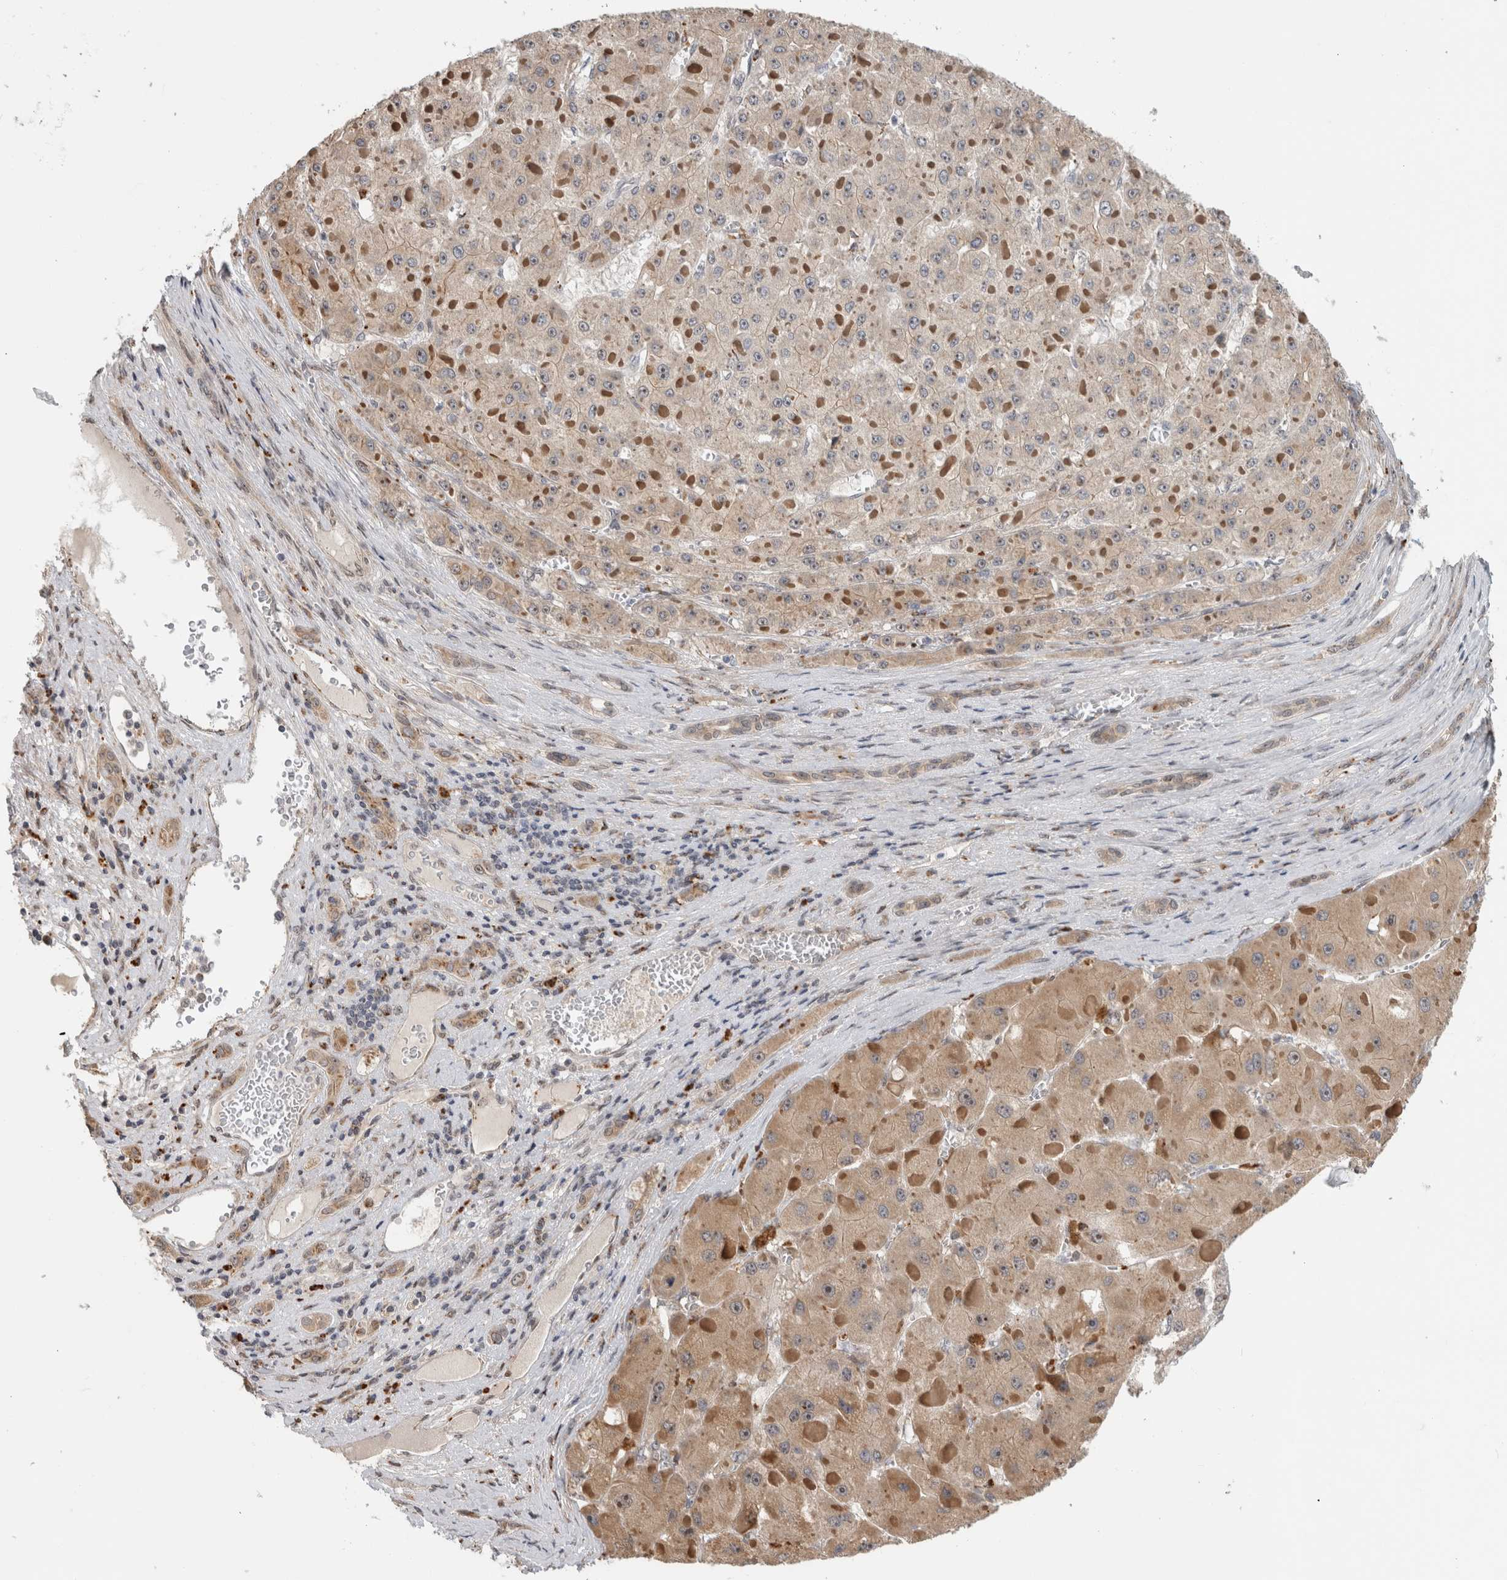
{"staining": {"intensity": "weak", "quantity": ">75%", "location": "cytoplasmic/membranous"}, "tissue": "liver cancer", "cell_type": "Tumor cells", "image_type": "cancer", "snomed": [{"axis": "morphology", "description": "Carcinoma, Hepatocellular, NOS"}, {"axis": "topography", "description": "Liver"}], "caption": "Immunohistochemistry (IHC) of human liver hepatocellular carcinoma demonstrates low levels of weak cytoplasmic/membranous expression in approximately >75% of tumor cells.", "gene": "NAB2", "patient": {"sex": "female", "age": 73}}